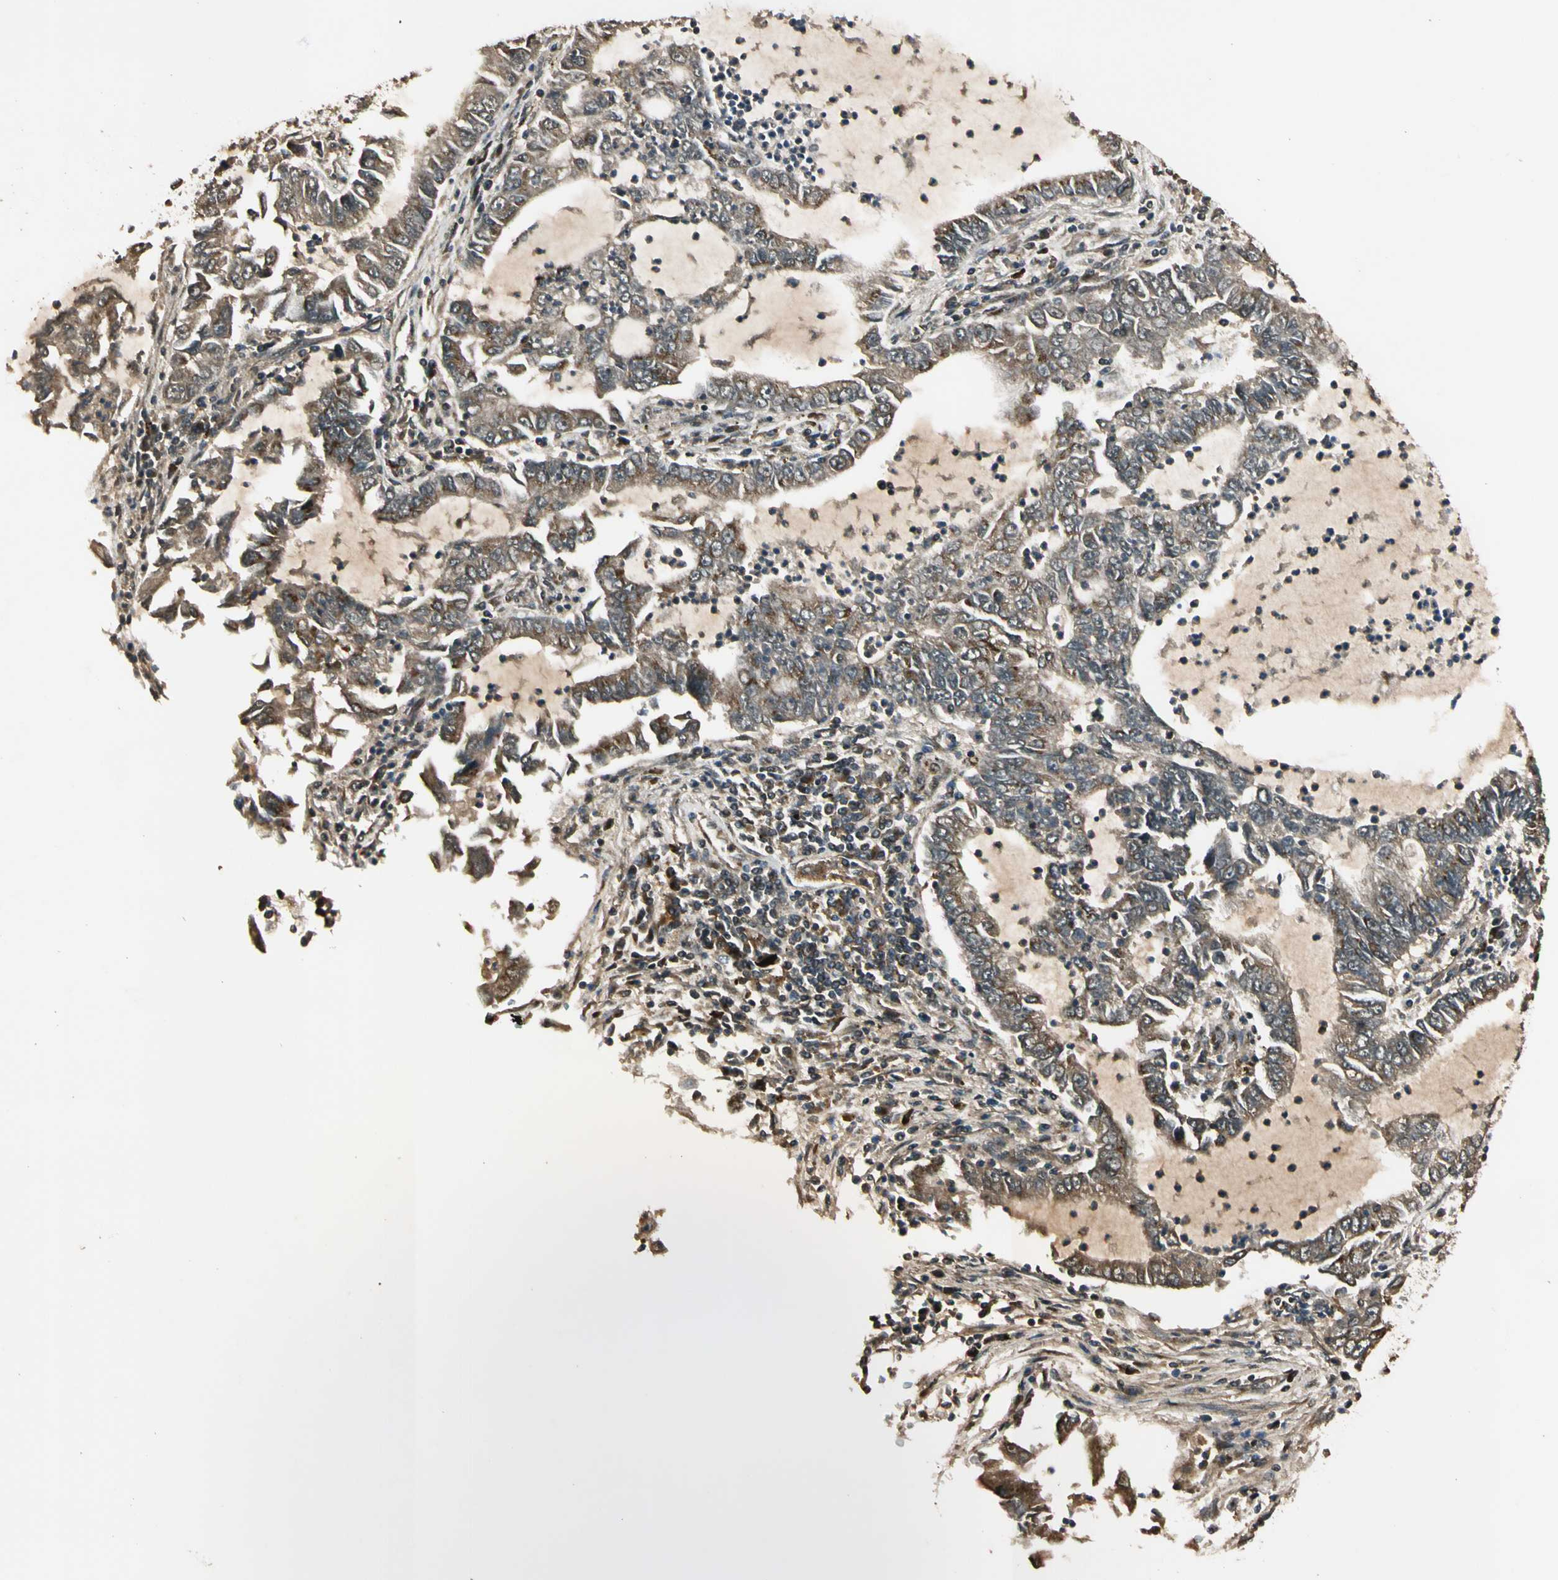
{"staining": {"intensity": "moderate", "quantity": ">75%", "location": "cytoplasmic/membranous"}, "tissue": "lung cancer", "cell_type": "Tumor cells", "image_type": "cancer", "snomed": [{"axis": "morphology", "description": "Adenocarcinoma, NOS"}, {"axis": "topography", "description": "Lung"}], "caption": "Lung adenocarcinoma stained for a protein (brown) reveals moderate cytoplasmic/membranous positive staining in about >75% of tumor cells.", "gene": "GCK", "patient": {"sex": "female", "age": 51}}